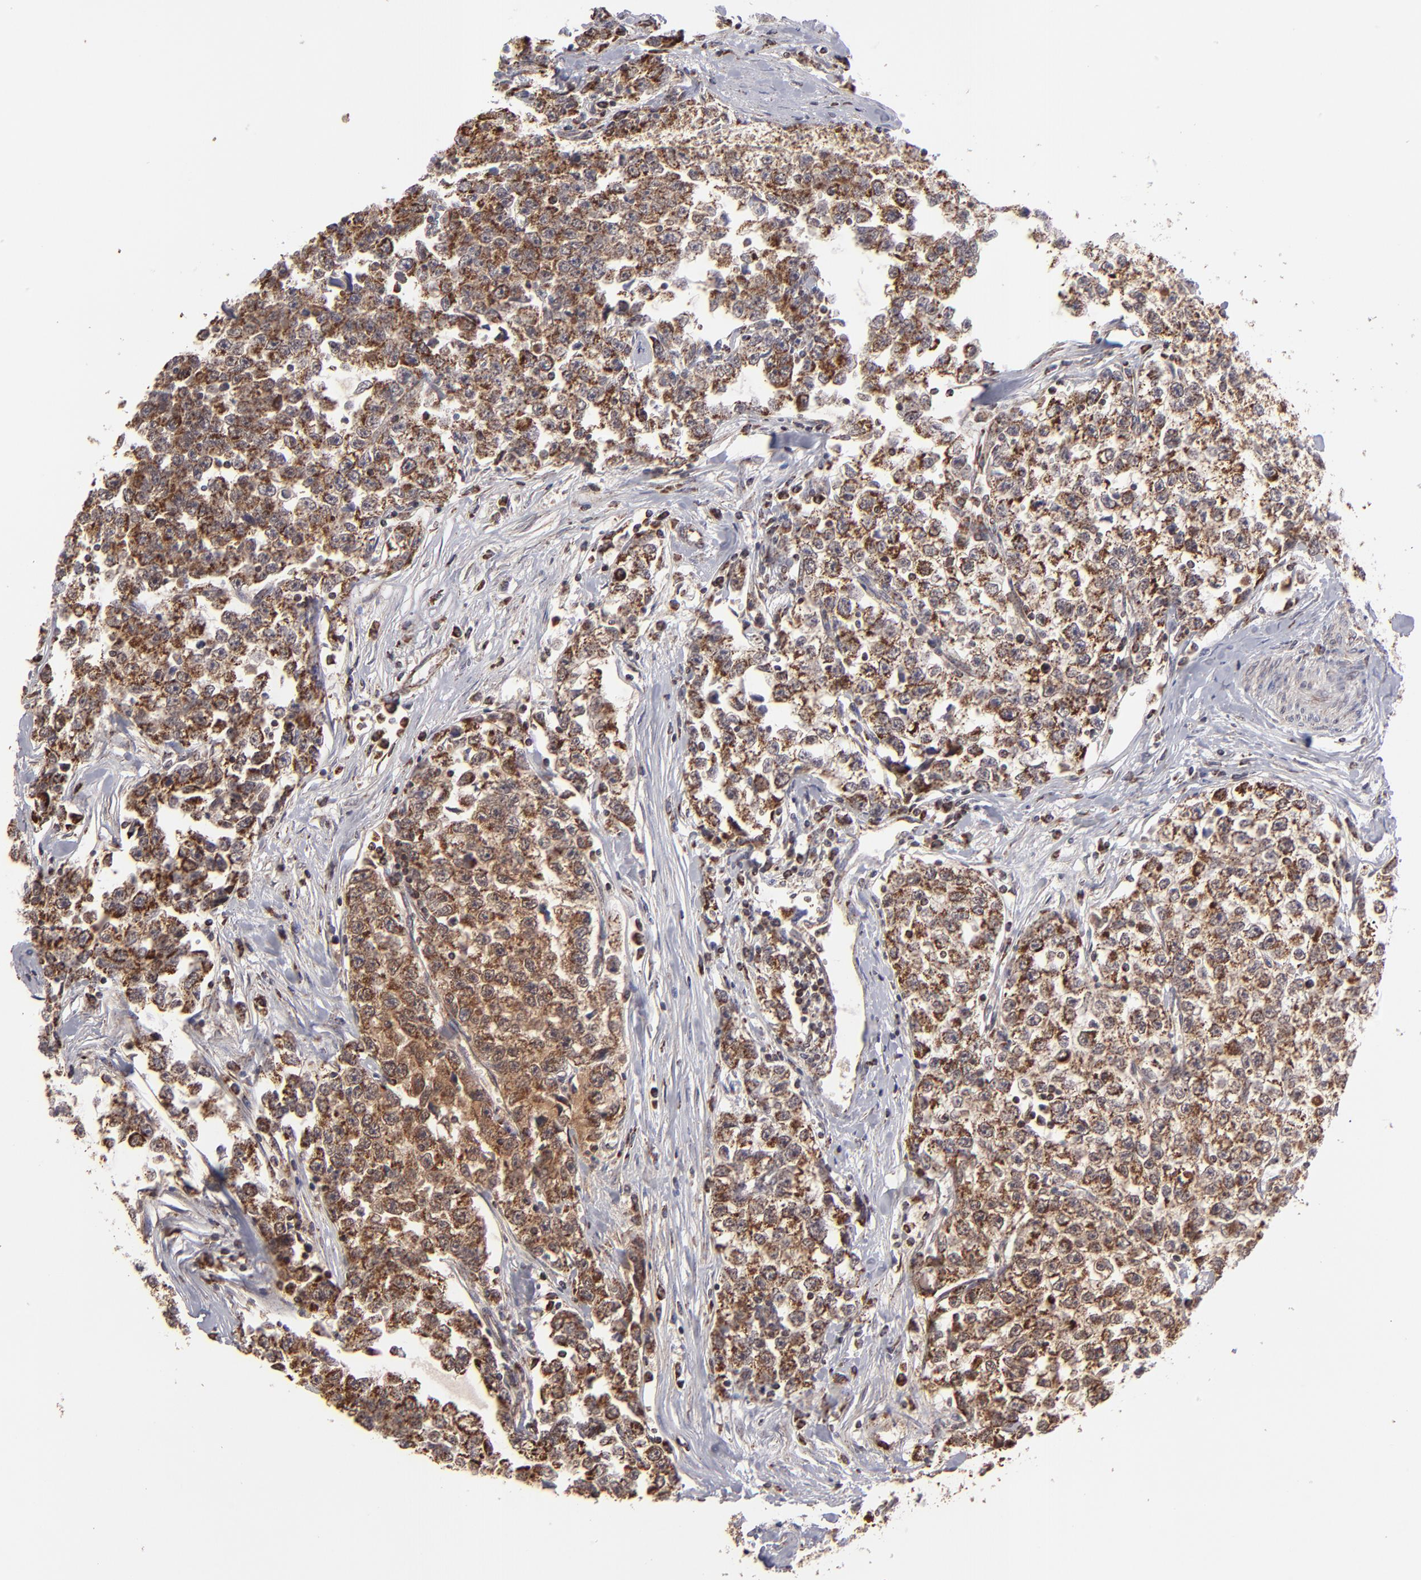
{"staining": {"intensity": "moderate", "quantity": ">75%", "location": "cytoplasmic/membranous"}, "tissue": "testis cancer", "cell_type": "Tumor cells", "image_type": "cancer", "snomed": [{"axis": "morphology", "description": "Seminoma, NOS"}, {"axis": "morphology", "description": "Carcinoma, Embryonal, NOS"}, {"axis": "topography", "description": "Testis"}], "caption": "Immunohistochemistry (DAB) staining of testis cancer demonstrates moderate cytoplasmic/membranous protein staining in approximately >75% of tumor cells. (DAB IHC, brown staining for protein, blue staining for nuclei).", "gene": "SLC15A1", "patient": {"sex": "male", "age": 30}}